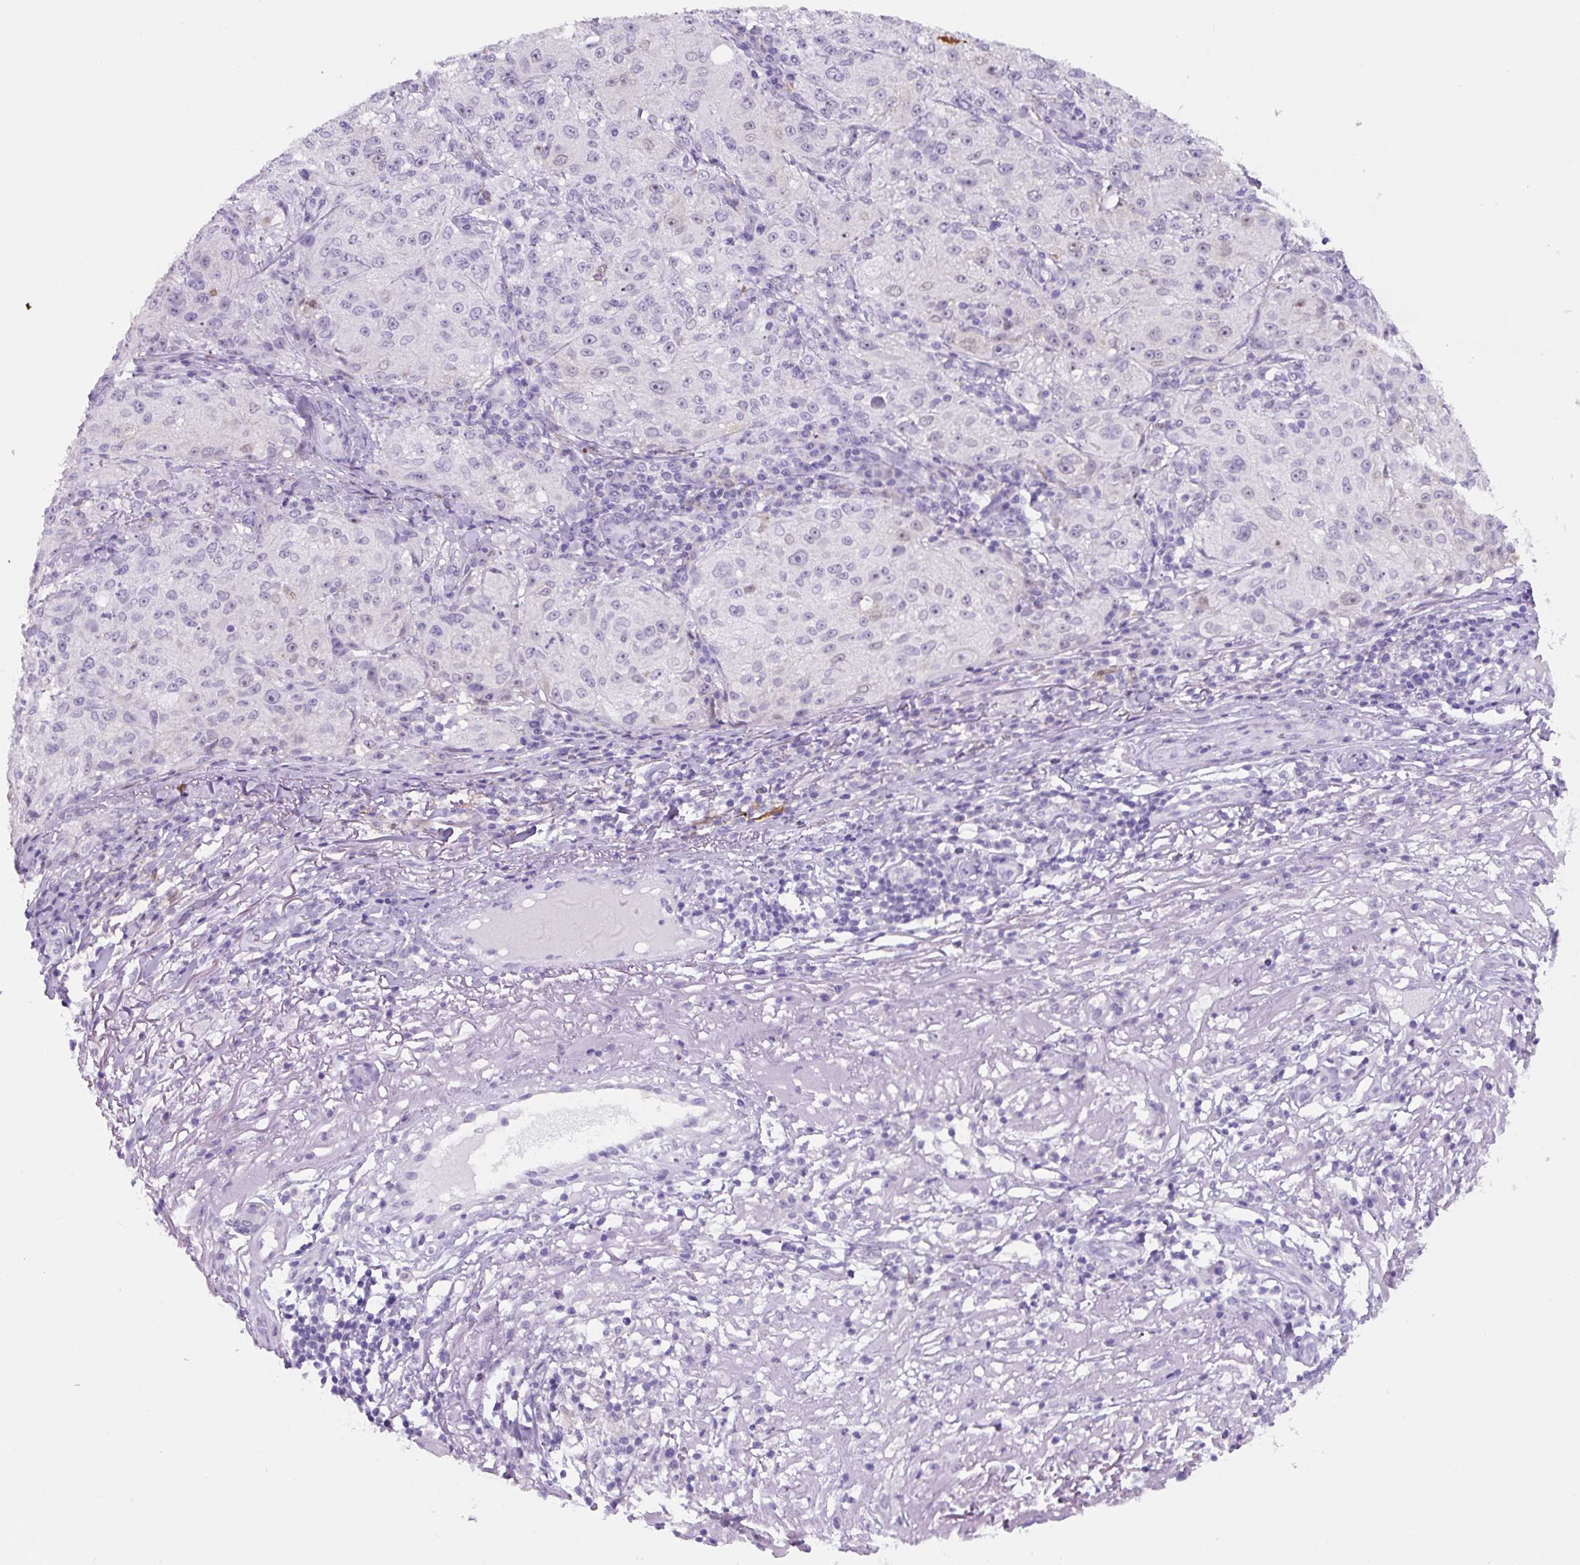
{"staining": {"intensity": "negative", "quantity": "none", "location": "none"}, "tissue": "melanoma", "cell_type": "Tumor cells", "image_type": "cancer", "snomed": [{"axis": "morphology", "description": "Necrosis, NOS"}, {"axis": "morphology", "description": "Malignant melanoma, NOS"}, {"axis": "topography", "description": "Skin"}], "caption": "Histopathology image shows no significant protein expression in tumor cells of melanoma. (DAB (3,3'-diaminobenzidine) IHC visualized using brightfield microscopy, high magnification).", "gene": "TNFRSF8", "patient": {"sex": "female", "age": 87}}